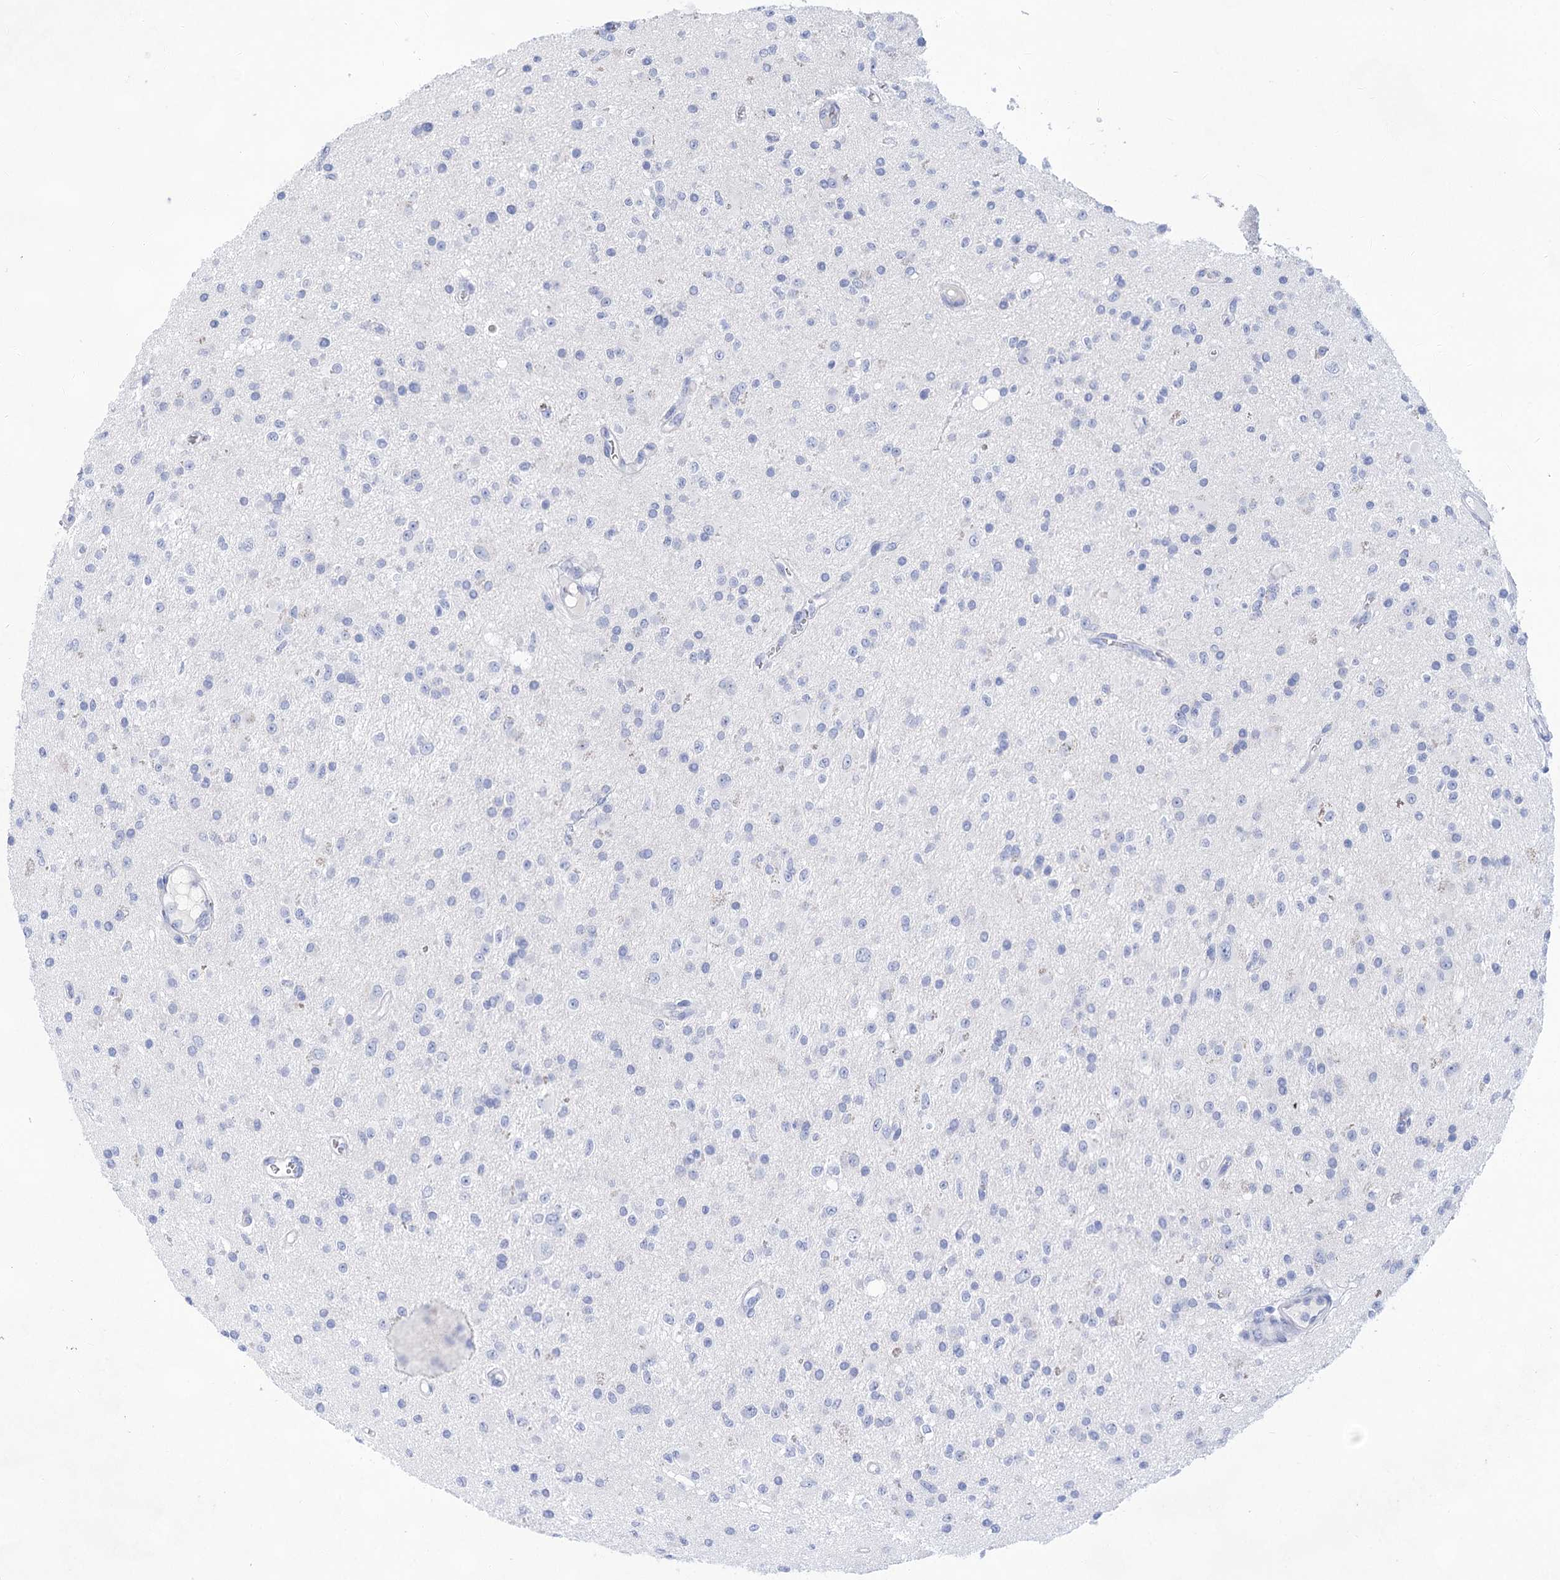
{"staining": {"intensity": "negative", "quantity": "none", "location": "none"}, "tissue": "glioma", "cell_type": "Tumor cells", "image_type": "cancer", "snomed": [{"axis": "morphology", "description": "Glioma, malignant, High grade"}, {"axis": "topography", "description": "Brain"}], "caption": "DAB (3,3'-diaminobenzidine) immunohistochemical staining of human glioma demonstrates no significant expression in tumor cells. Brightfield microscopy of immunohistochemistry stained with DAB (3,3'-diaminobenzidine) (brown) and hematoxylin (blue), captured at high magnification.", "gene": "LALBA", "patient": {"sex": "male", "age": 34}}